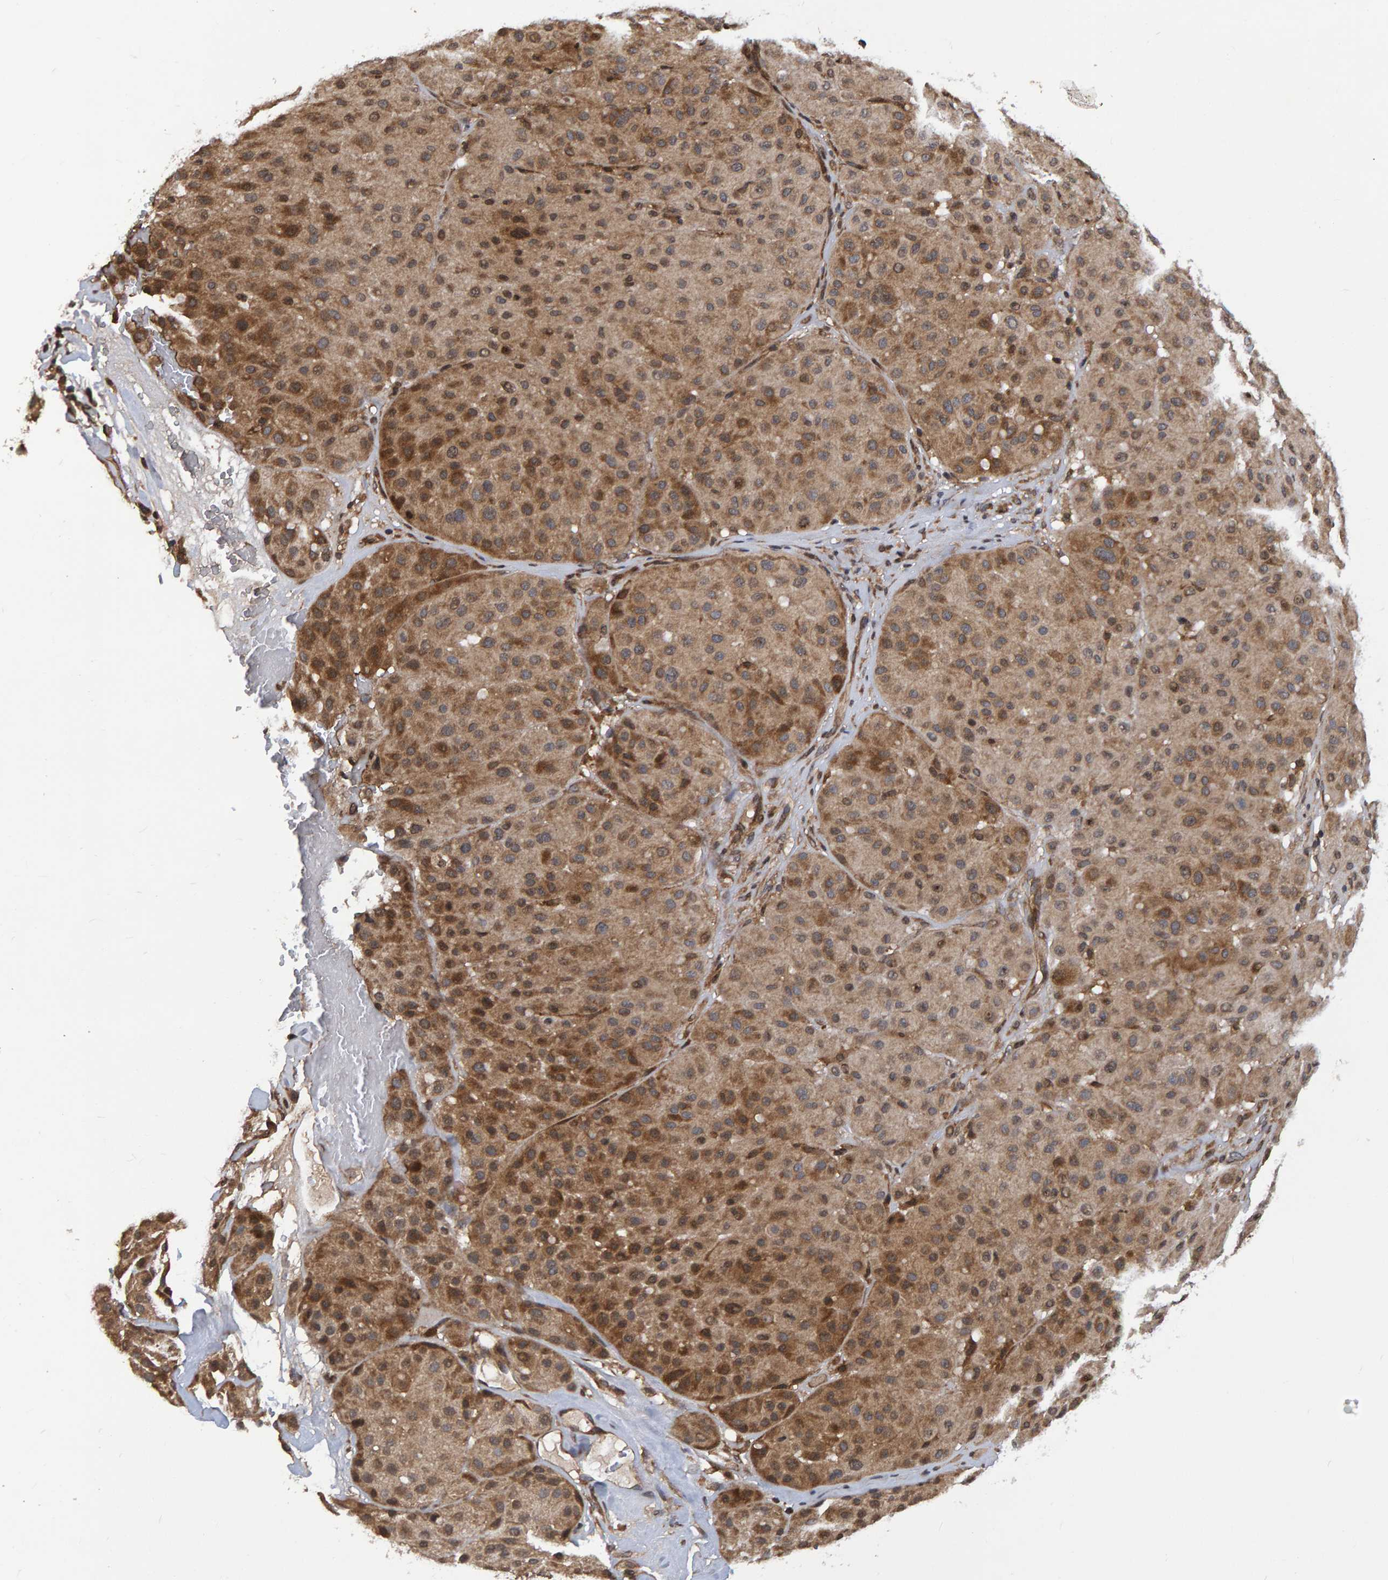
{"staining": {"intensity": "moderate", "quantity": ">75%", "location": "cytoplasmic/membranous"}, "tissue": "melanoma", "cell_type": "Tumor cells", "image_type": "cancer", "snomed": [{"axis": "morphology", "description": "Normal tissue, NOS"}, {"axis": "morphology", "description": "Malignant melanoma, Metastatic site"}, {"axis": "topography", "description": "Skin"}], "caption": "DAB (3,3'-diaminobenzidine) immunohistochemical staining of human malignant melanoma (metastatic site) exhibits moderate cytoplasmic/membranous protein staining in approximately >75% of tumor cells.", "gene": "GAB2", "patient": {"sex": "male", "age": 41}}